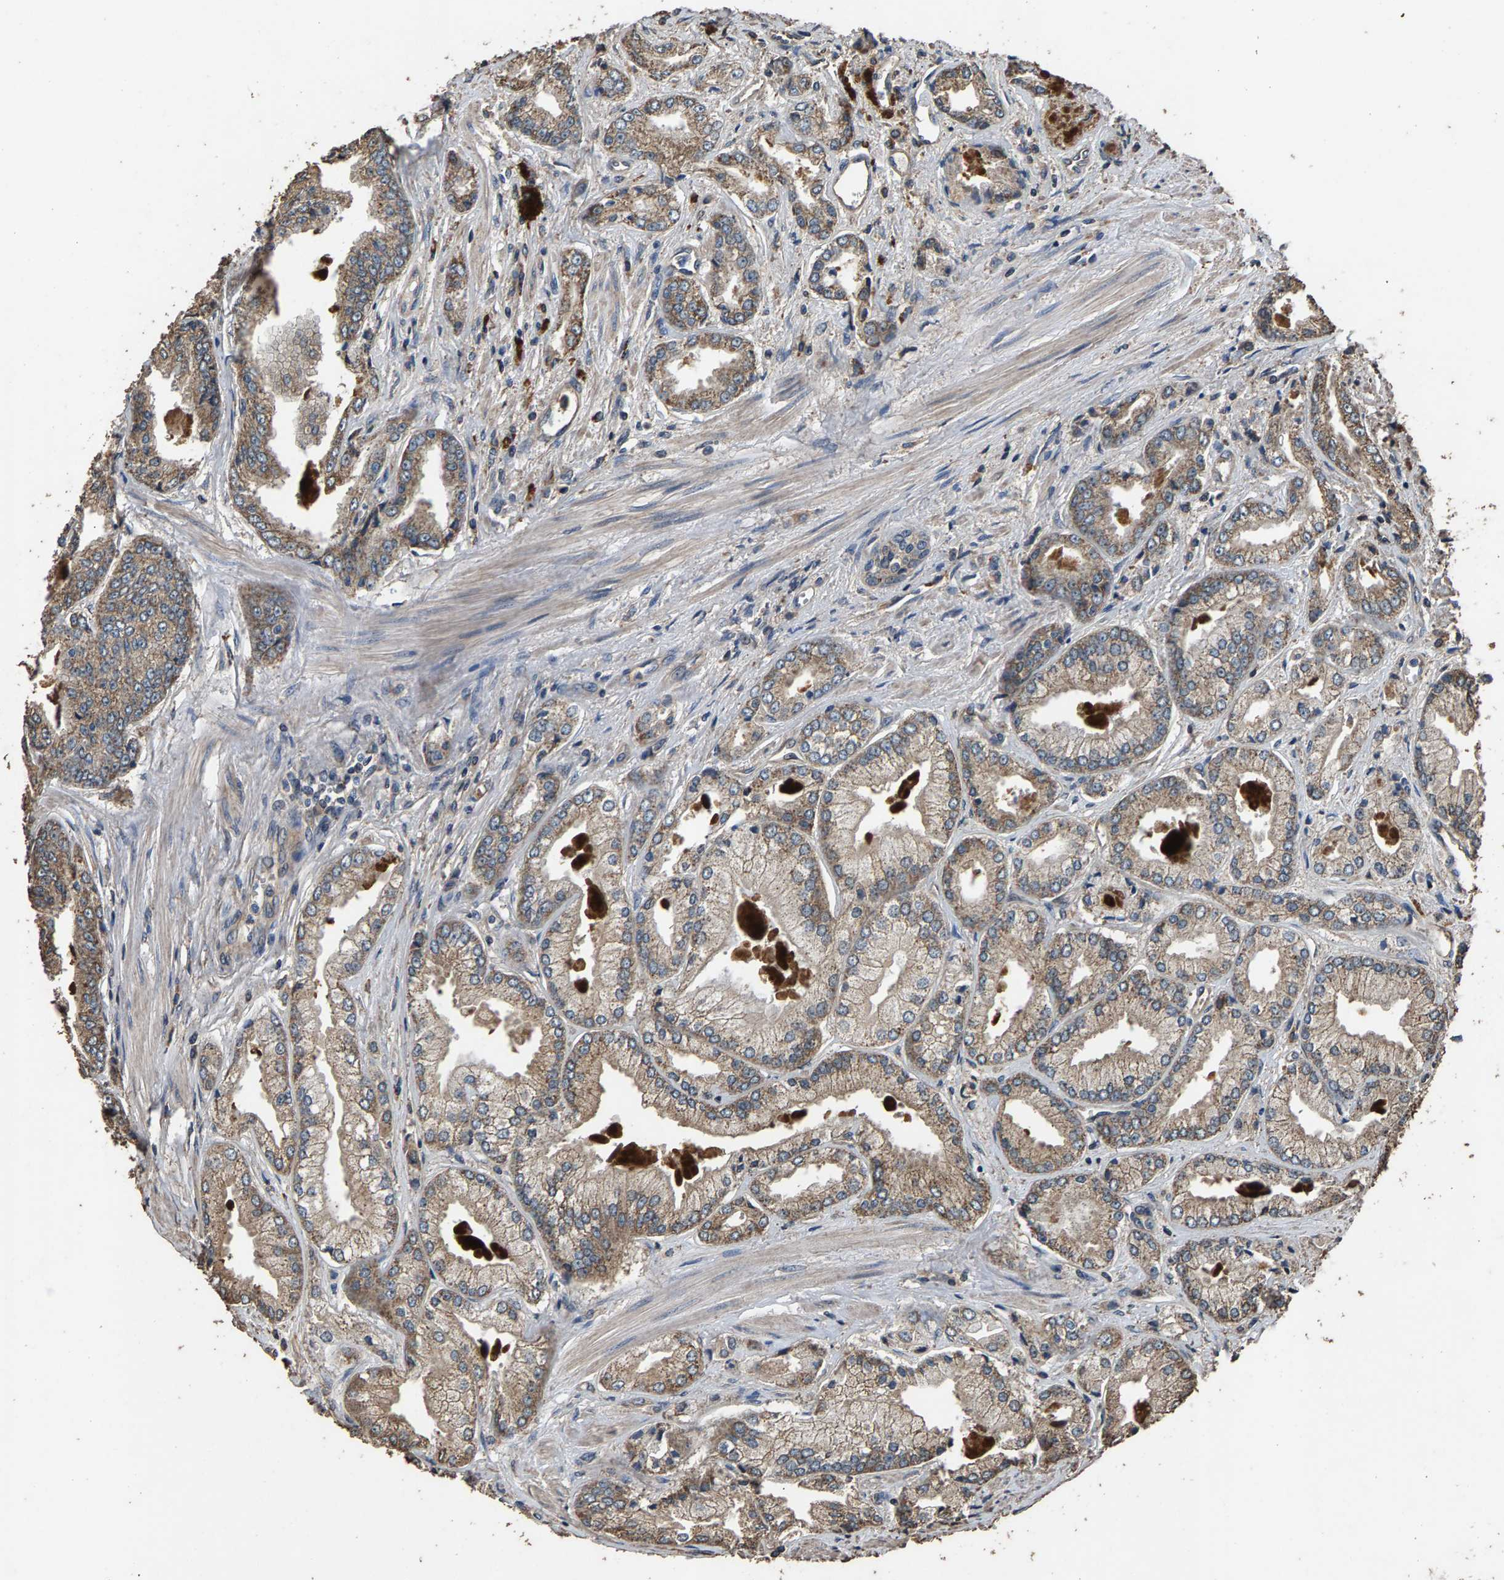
{"staining": {"intensity": "weak", "quantity": ">75%", "location": "cytoplasmic/membranous"}, "tissue": "prostate cancer", "cell_type": "Tumor cells", "image_type": "cancer", "snomed": [{"axis": "morphology", "description": "Adenocarcinoma, Low grade"}, {"axis": "topography", "description": "Prostate"}], "caption": "DAB (3,3'-diaminobenzidine) immunohistochemical staining of human adenocarcinoma (low-grade) (prostate) demonstrates weak cytoplasmic/membranous protein staining in about >75% of tumor cells.", "gene": "MRPL27", "patient": {"sex": "male", "age": 52}}